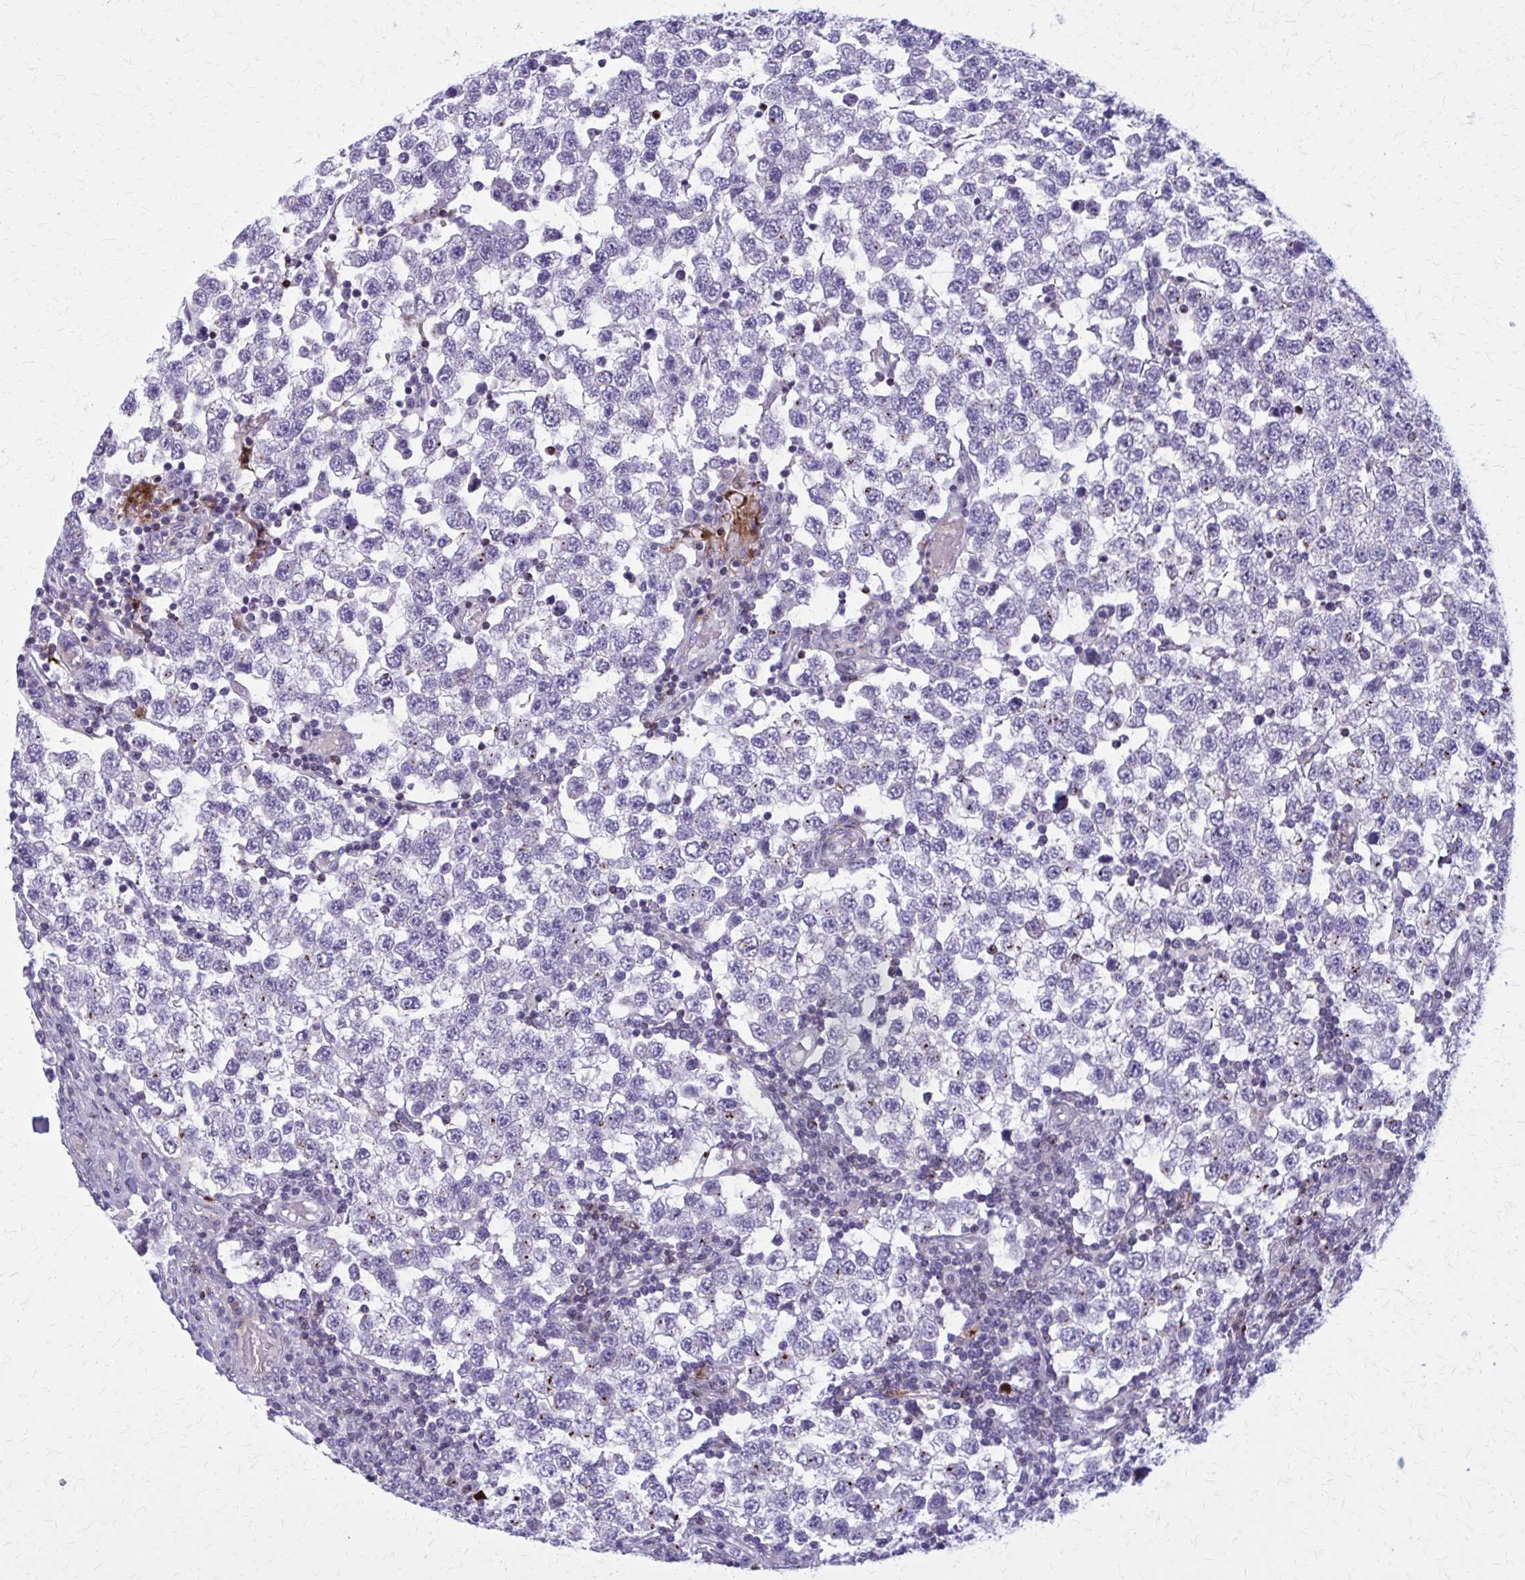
{"staining": {"intensity": "moderate", "quantity": "<25%", "location": "cytoplasmic/membranous"}, "tissue": "testis cancer", "cell_type": "Tumor cells", "image_type": "cancer", "snomed": [{"axis": "morphology", "description": "Seminoma, NOS"}, {"axis": "topography", "description": "Testis"}], "caption": "Tumor cells reveal low levels of moderate cytoplasmic/membranous expression in about <25% of cells in testis cancer (seminoma).", "gene": "PEDS1", "patient": {"sex": "male", "age": 34}}